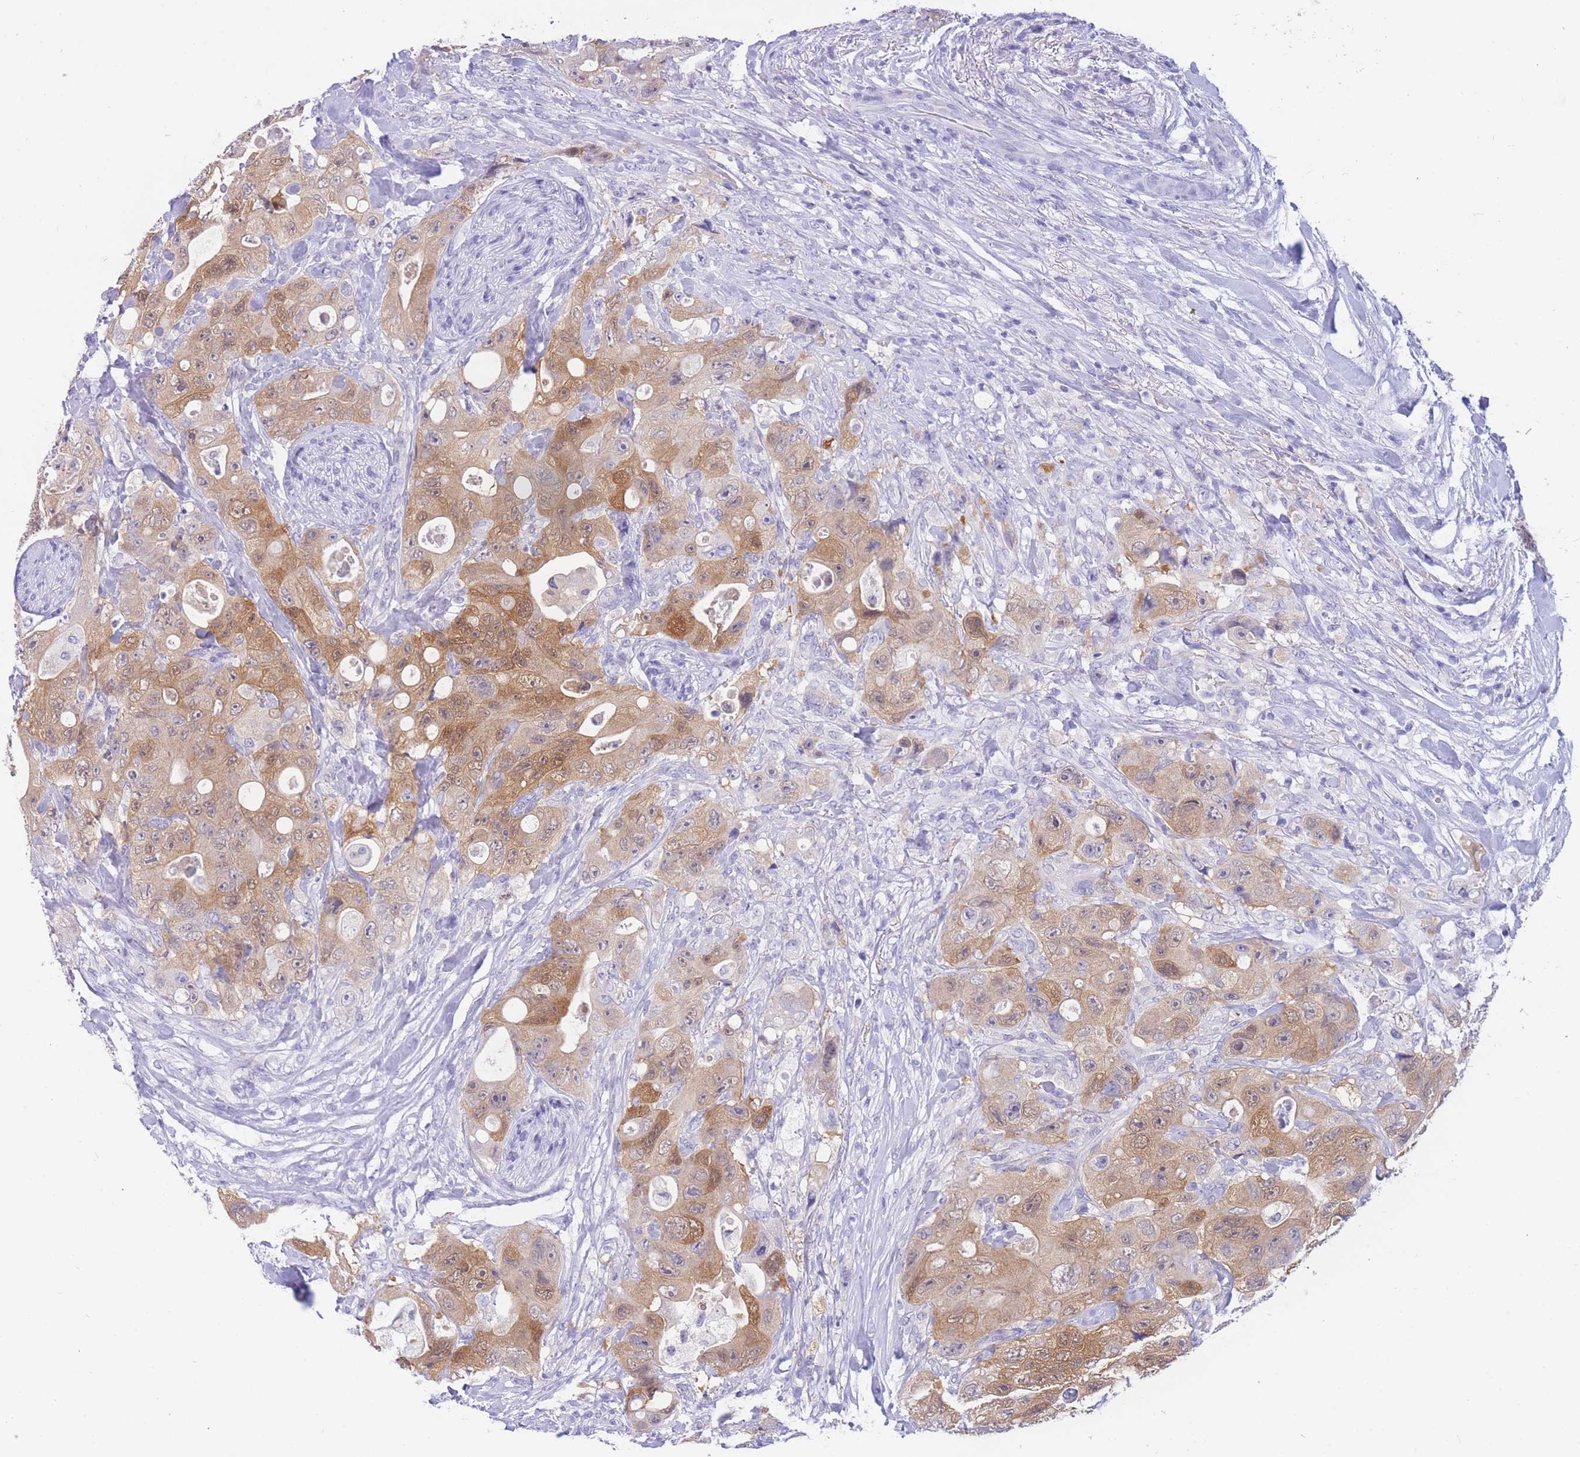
{"staining": {"intensity": "moderate", "quantity": ">75%", "location": "cytoplasmic/membranous"}, "tissue": "colorectal cancer", "cell_type": "Tumor cells", "image_type": "cancer", "snomed": [{"axis": "morphology", "description": "Adenocarcinoma, NOS"}, {"axis": "topography", "description": "Colon"}], "caption": "Immunohistochemical staining of human colorectal cancer (adenocarcinoma) exhibits medium levels of moderate cytoplasmic/membranous expression in approximately >75% of tumor cells.", "gene": "SULT1A1", "patient": {"sex": "female", "age": 46}}